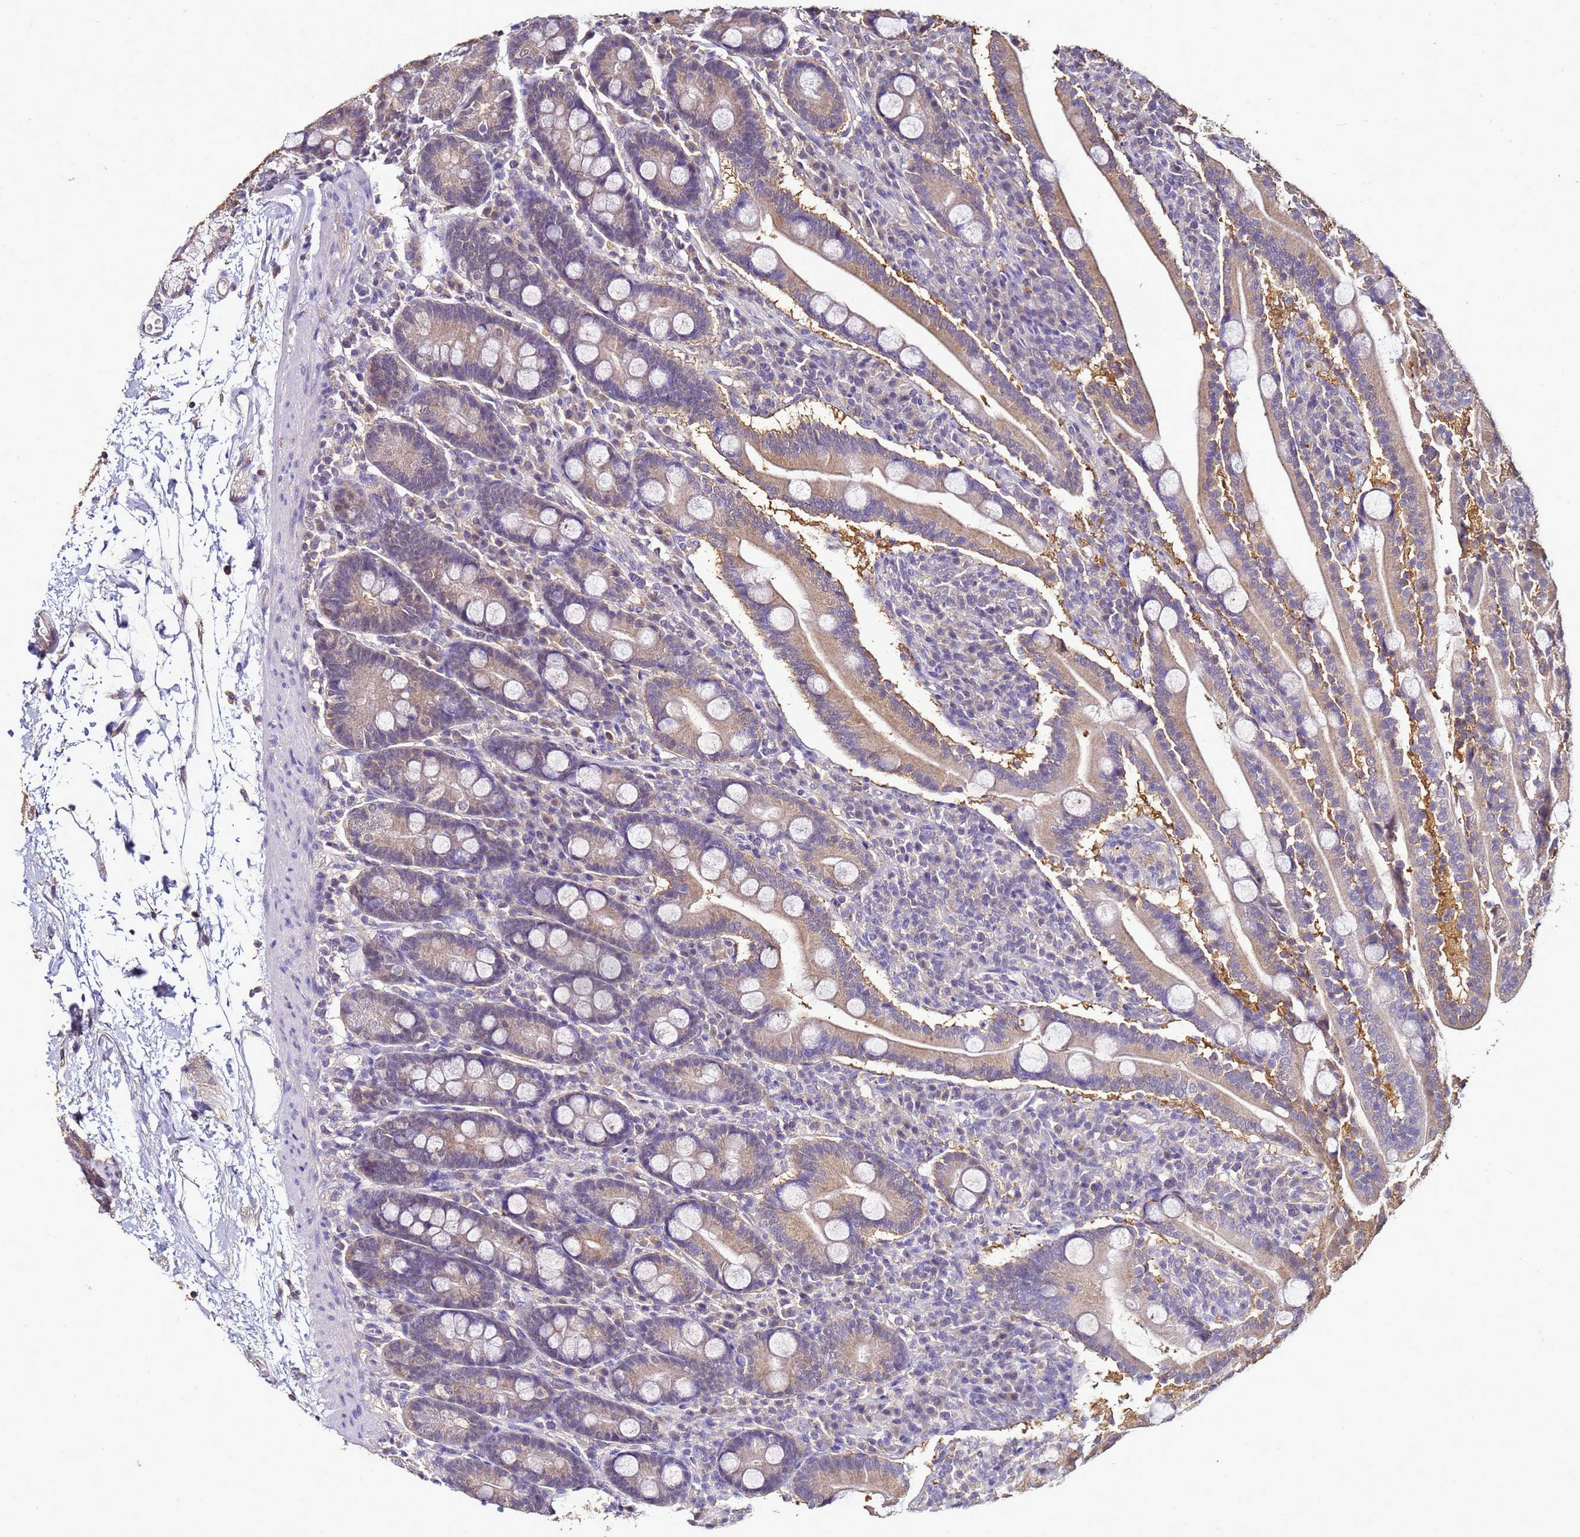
{"staining": {"intensity": "weak", "quantity": "25%-75%", "location": "cytoplasmic/membranous"}, "tissue": "duodenum", "cell_type": "Glandular cells", "image_type": "normal", "snomed": [{"axis": "morphology", "description": "Normal tissue, NOS"}, {"axis": "topography", "description": "Duodenum"}], "caption": "A low amount of weak cytoplasmic/membranous expression is appreciated in about 25%-75% of glandular cells in benign duodenum.", "gene": "ENOPH1", "patient": {"sex": "male", "age": 35}}